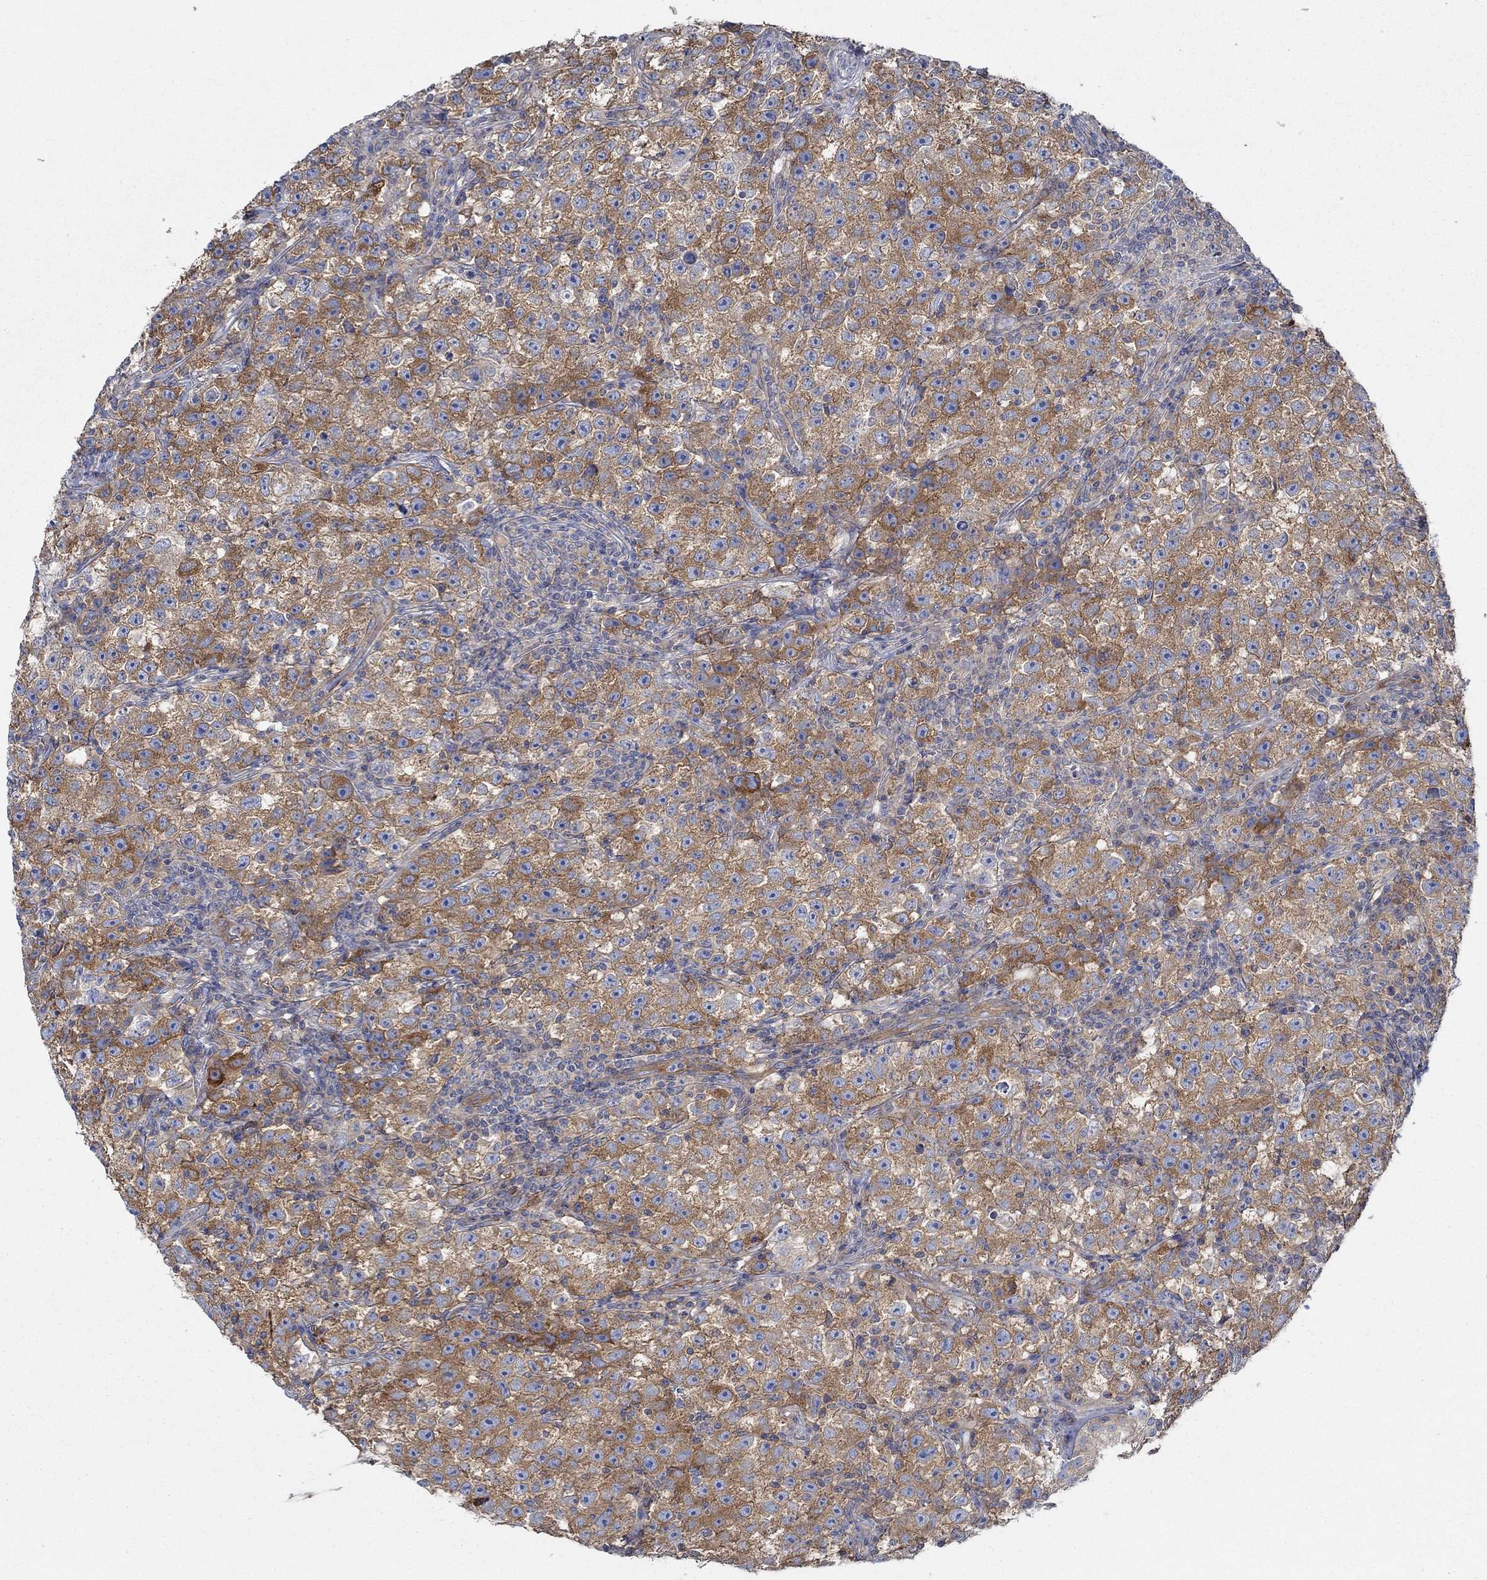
{"staining": {"intensity": "strong", "quantity": ">75%", "location": "cytoplasmic/membranous"}, "tissue": "testis cancer", "cell_type": "Tumor cells", "image_type": "cancer", "snomed": [{"axis": "morphology", "description": "Seminoma, NOS"}, {"axis": "topography", "description": "Testis"}], "caption": "Protein expression analysis of human seminoma (testis) reveals strong cytoplasmic/membranous positivity in about >75% of tumor cells.", "gene": "SPAG9", "patient": {"sex": "male", "age": 22}}